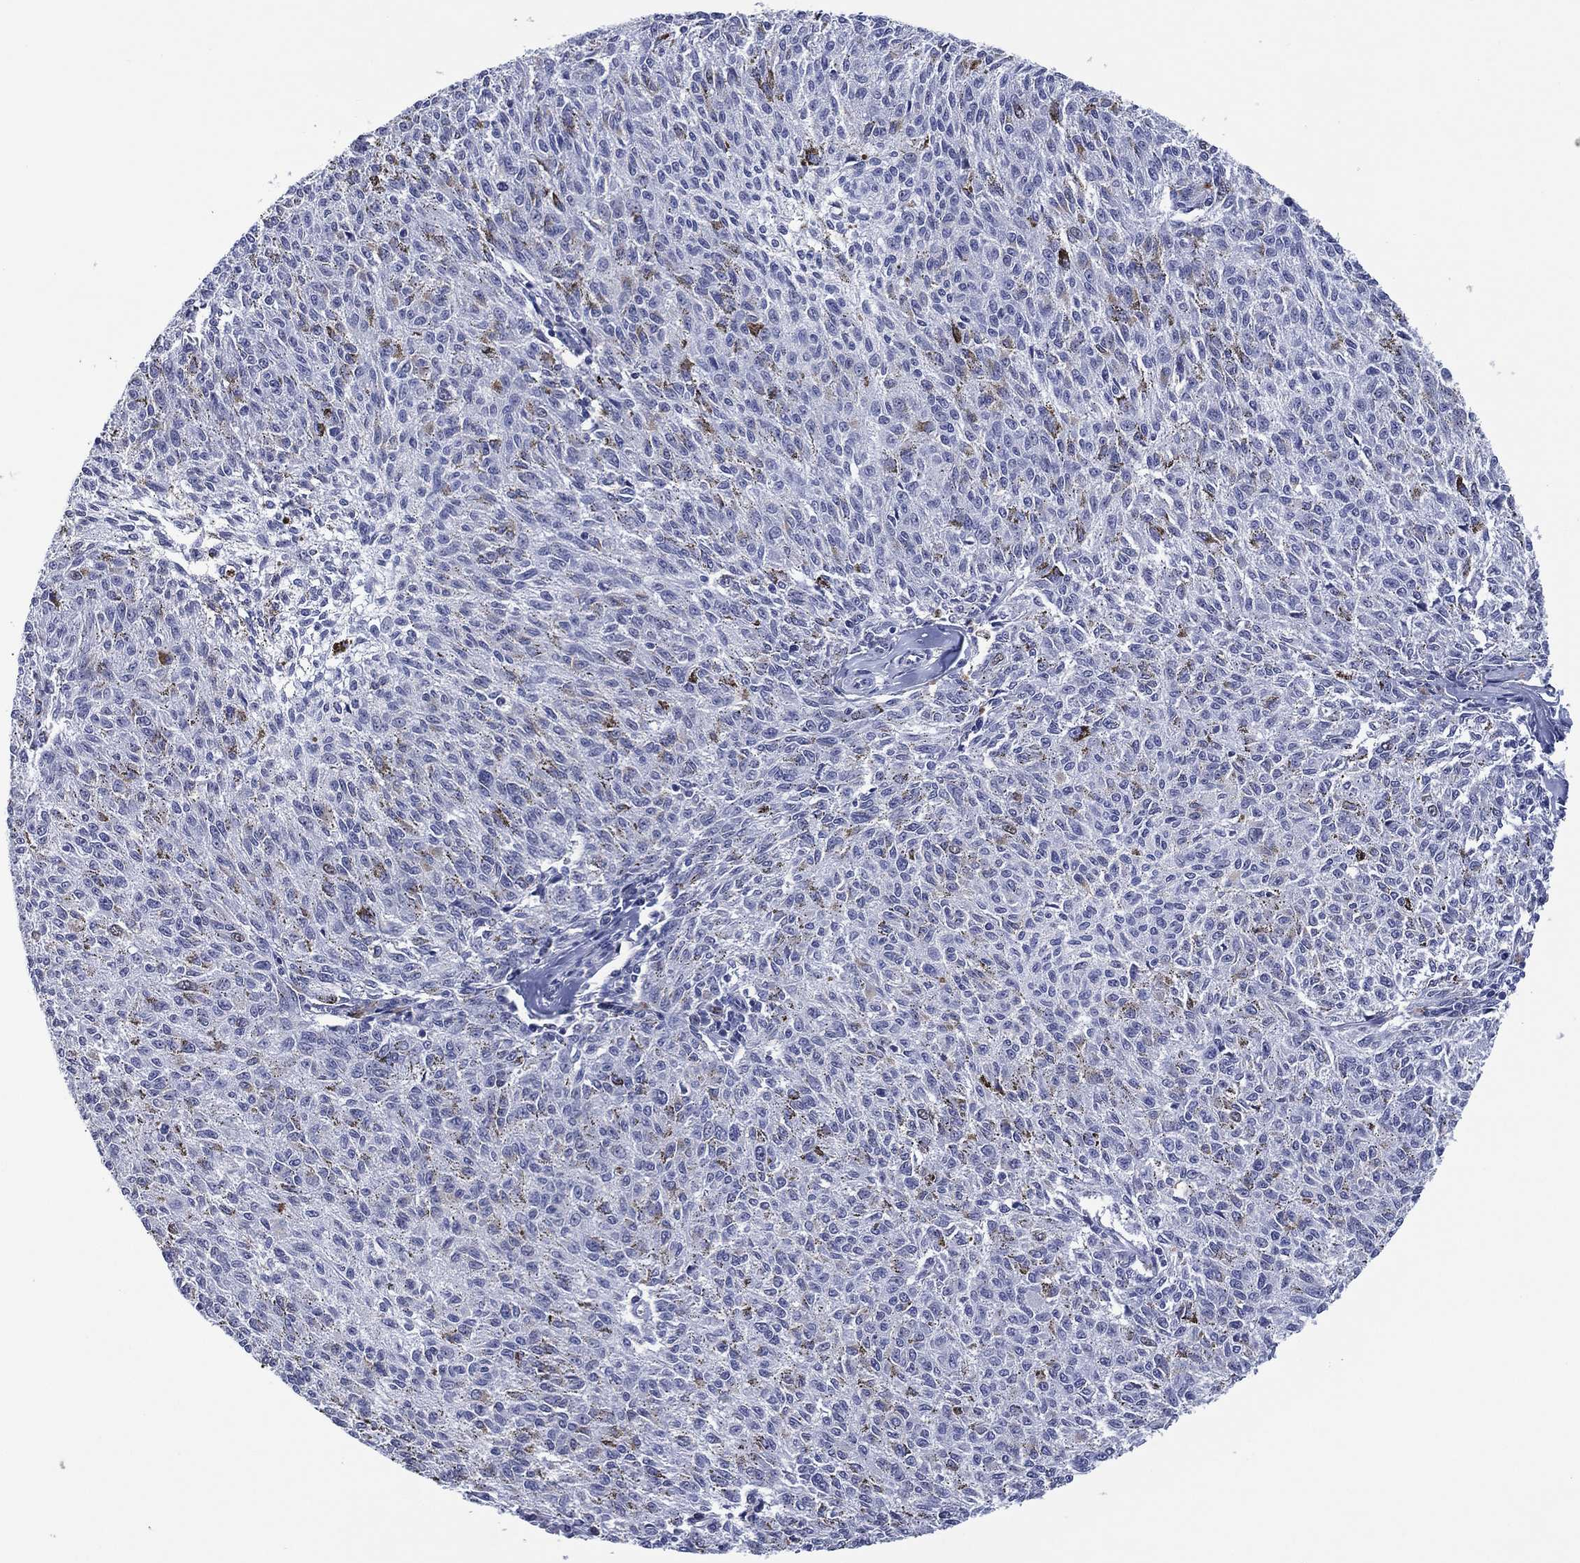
{"staining": {"intensity": "negative", "quantity": "none", "location": "none"}, "tissue": "melanoma", "cell_type": "Tumor cells", "image_type": "cancer", "snomed": [{"axis": "morphology", "description": "Malignant melanoma, NOS"}, {"axis": "topography", "description": "Skin"}], "caption": "High magnification brightfield microscopy of melanoma stained with DAB (3,3'-diaminobenzidine) (brown) and counterstained with hematoxylin (blue): tumor cells show no significant positivity.", "gene": "GATA6", "patient": {"sex": "female", "age": 72}}